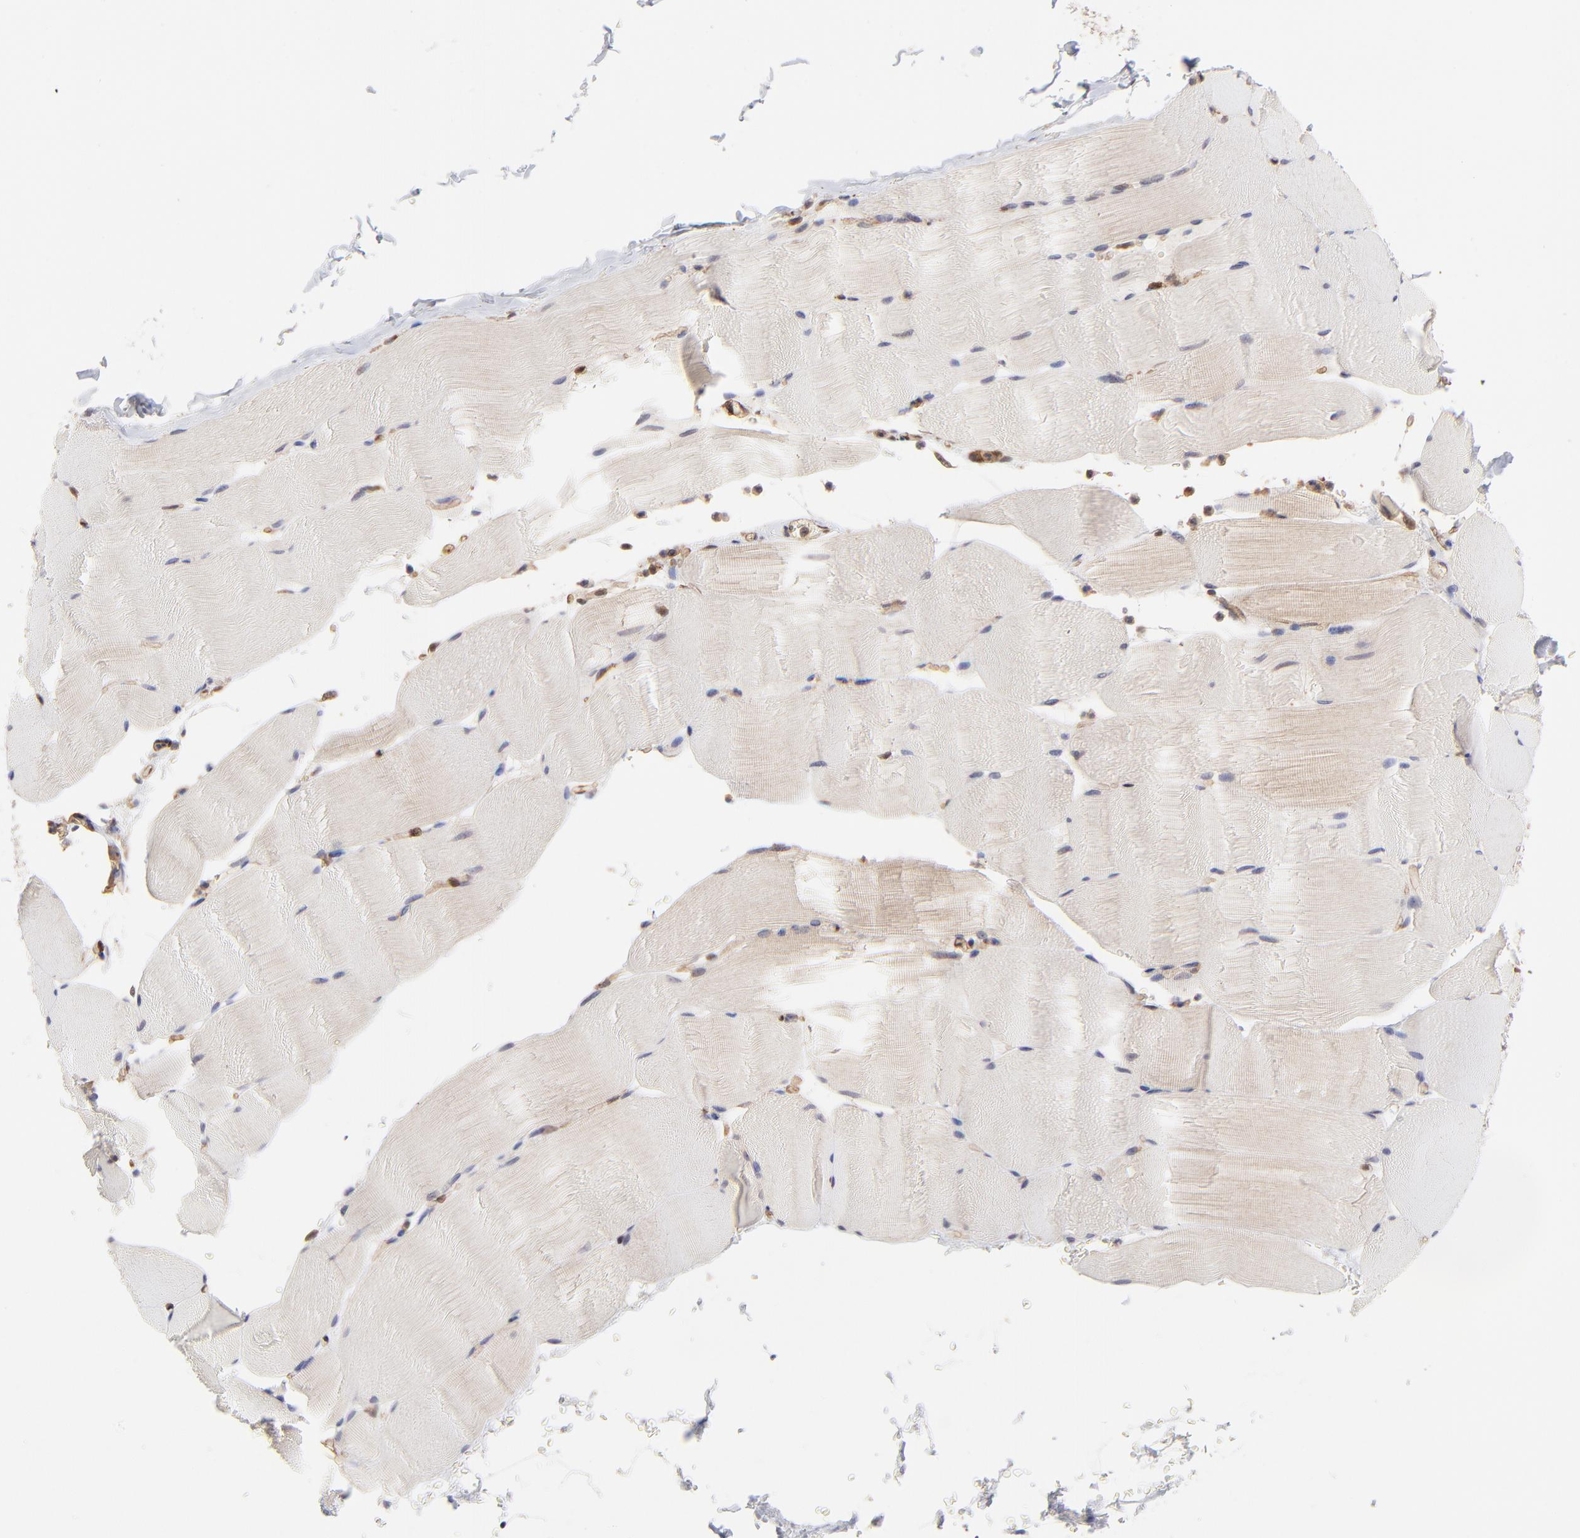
{"staining": {"intensity": "weak", "quantity": ">75%", "location": "cytoplasmic/membranous"}, "tissue": "skeletal muscle", "cell_type": "Myocytes", "image_type": "normal", "snomed": [{"axis": "morphology", "description": "Normal tissue, NOS"}, {"axis": "topography", "description": "Skeletal muscle"}], "caption": "Skeletal muscle stained with immunohistochemistry (IHC) demonstrates weak cytoplasmic/membranous expression in approximately >75% of myocytes. Immunohistochemistry stains the protein of interest in brown and the nuclei are stained blue.", "gene": "GART", "patient": {"sex": "male", "age": 62}}